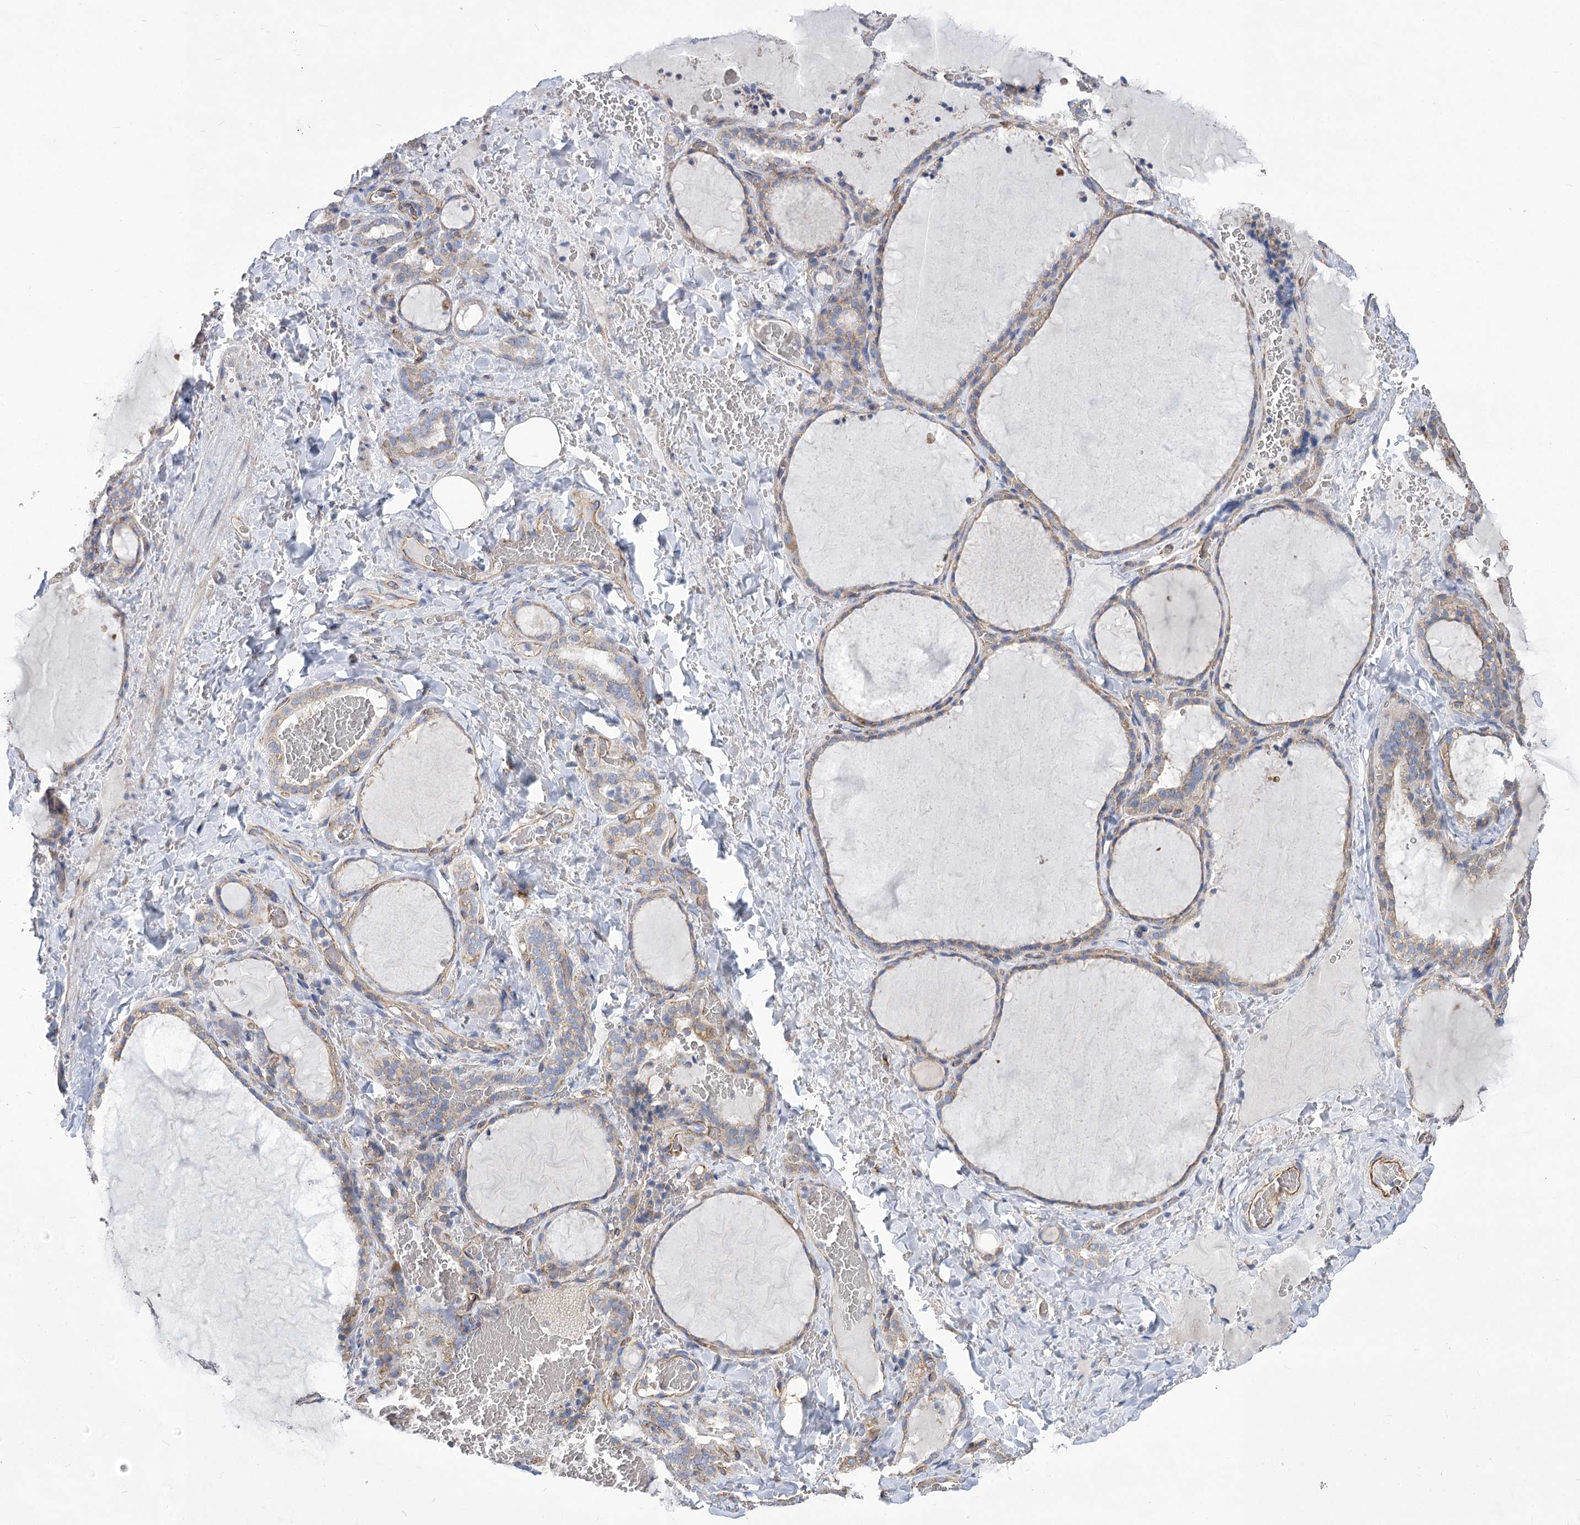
{"staining": {"intensity": "moderate", "quantity": "25%-75%", "location": "cytoplasmic/membranous"}, "tissue": "thyroid gland", "cell_type": "Glandular cells", "image_type": "normal", "snomed": [{"axis": "morphology", "description": "Normal tissue, NOS"}, {"axis": "topography", "description": "Thyroid gland"}], "caption": "Glandular cells reveal medium levels of moderate cytoplasmic/membranous expression in about 25%-75% of cells in unremarkable human thyroid gland. The staining was performed using DAB to visualize the protein expression in brown, while the nuclei were stained in blue with hematoxylin (Magnification: 20x).", "gene": "RMDN2", "patient": {"sex": "female", "age": 22}}